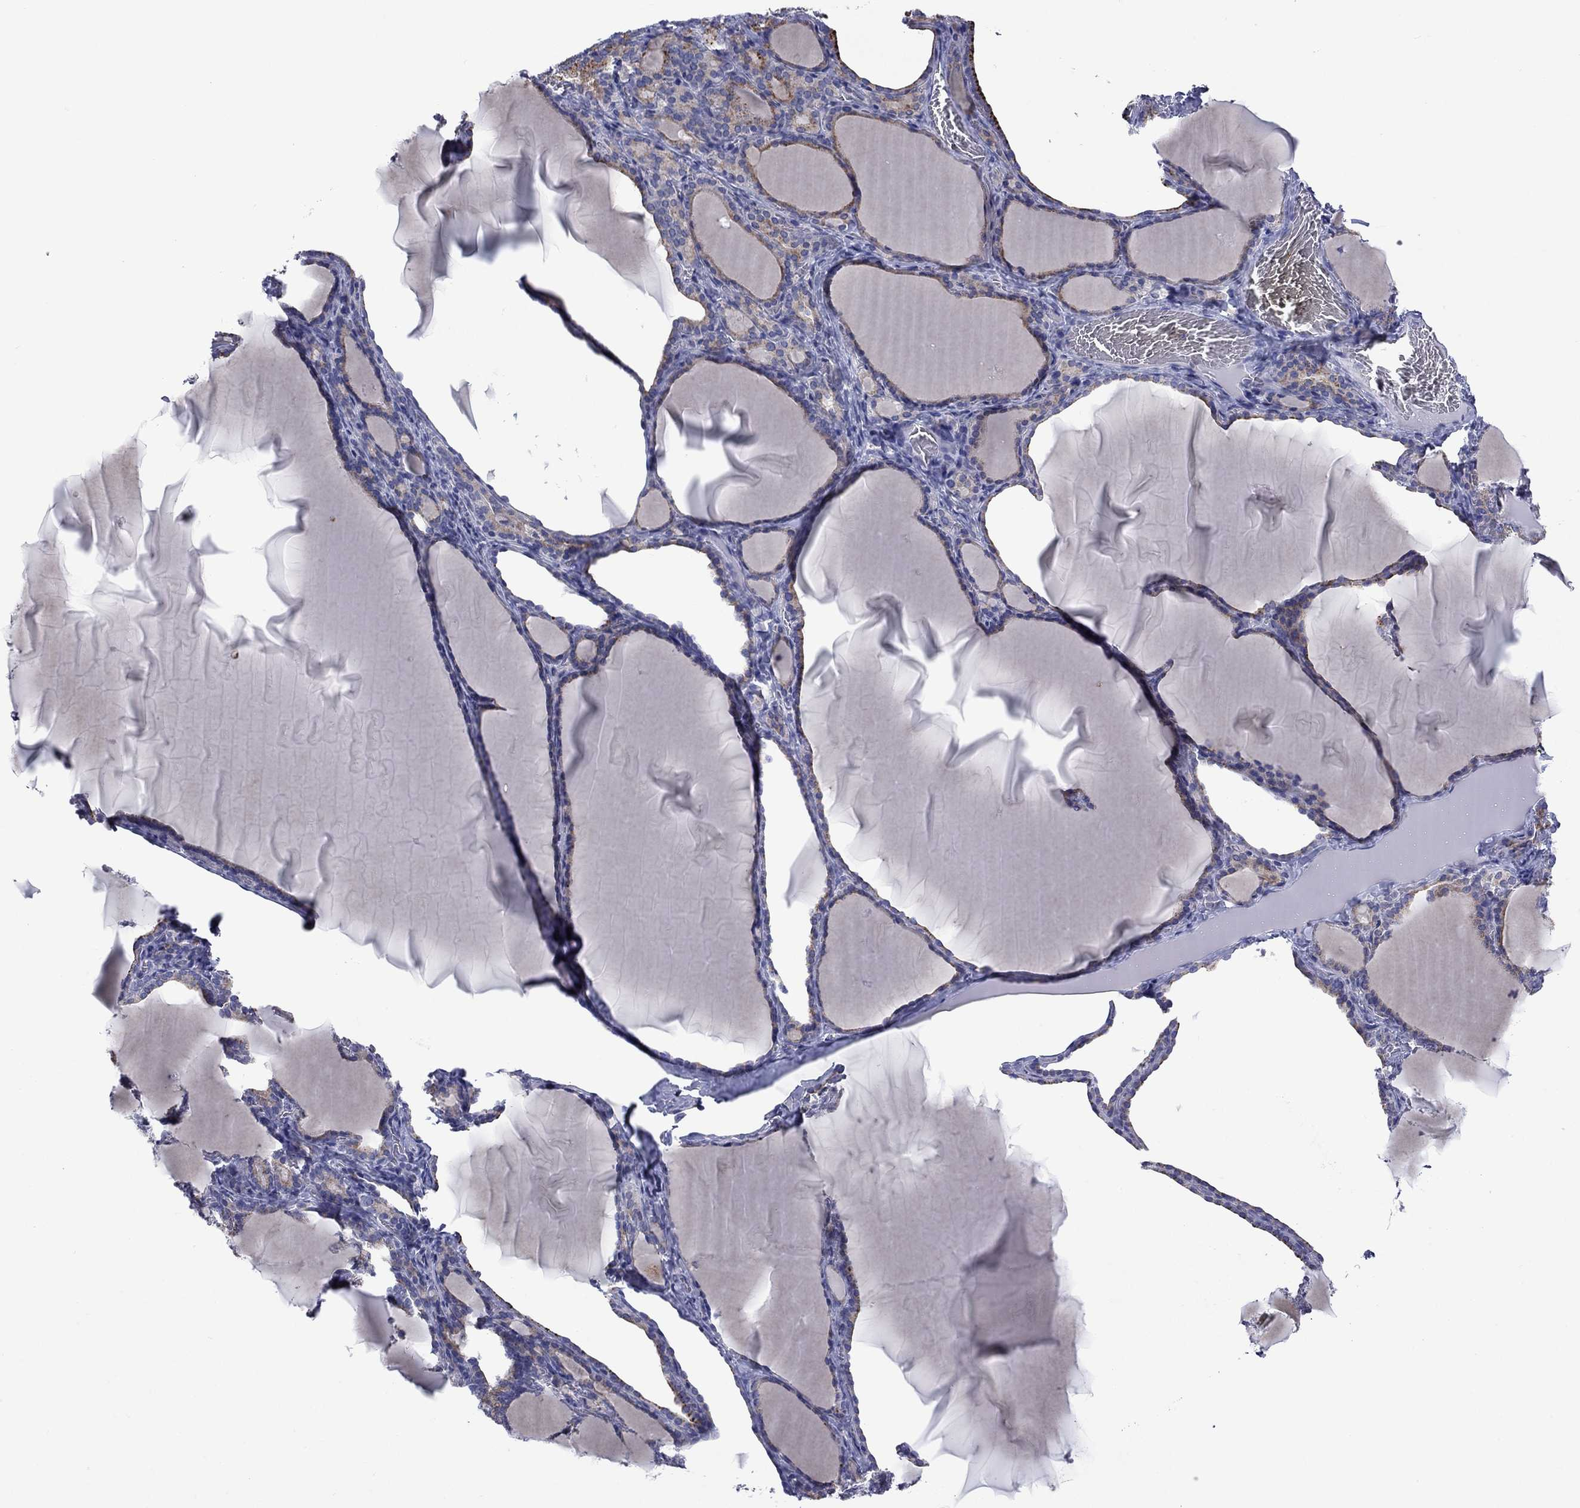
{"staining": {"intensity": "weak", "quantity": "25%-75%", "location": "cytoplasmic/membranous"}, "tissue": "thyroid gland", "cell_type": "Glandular cells", "image_type": "normal", "snomed": [{"axis": "morphology", "description": "Normal tissue, NOS"}, {"axis": "morphology", "description": "Hyperplasia, NOS"}, {"axis": "topography", "description": "Thyroid gland"}], "caption": "Human thyroid gland stained with a protein marker displays weak staining in glandular cells.", "gene": "TMPRSS11A", "patient": {"sex": "female", "age": 27}}